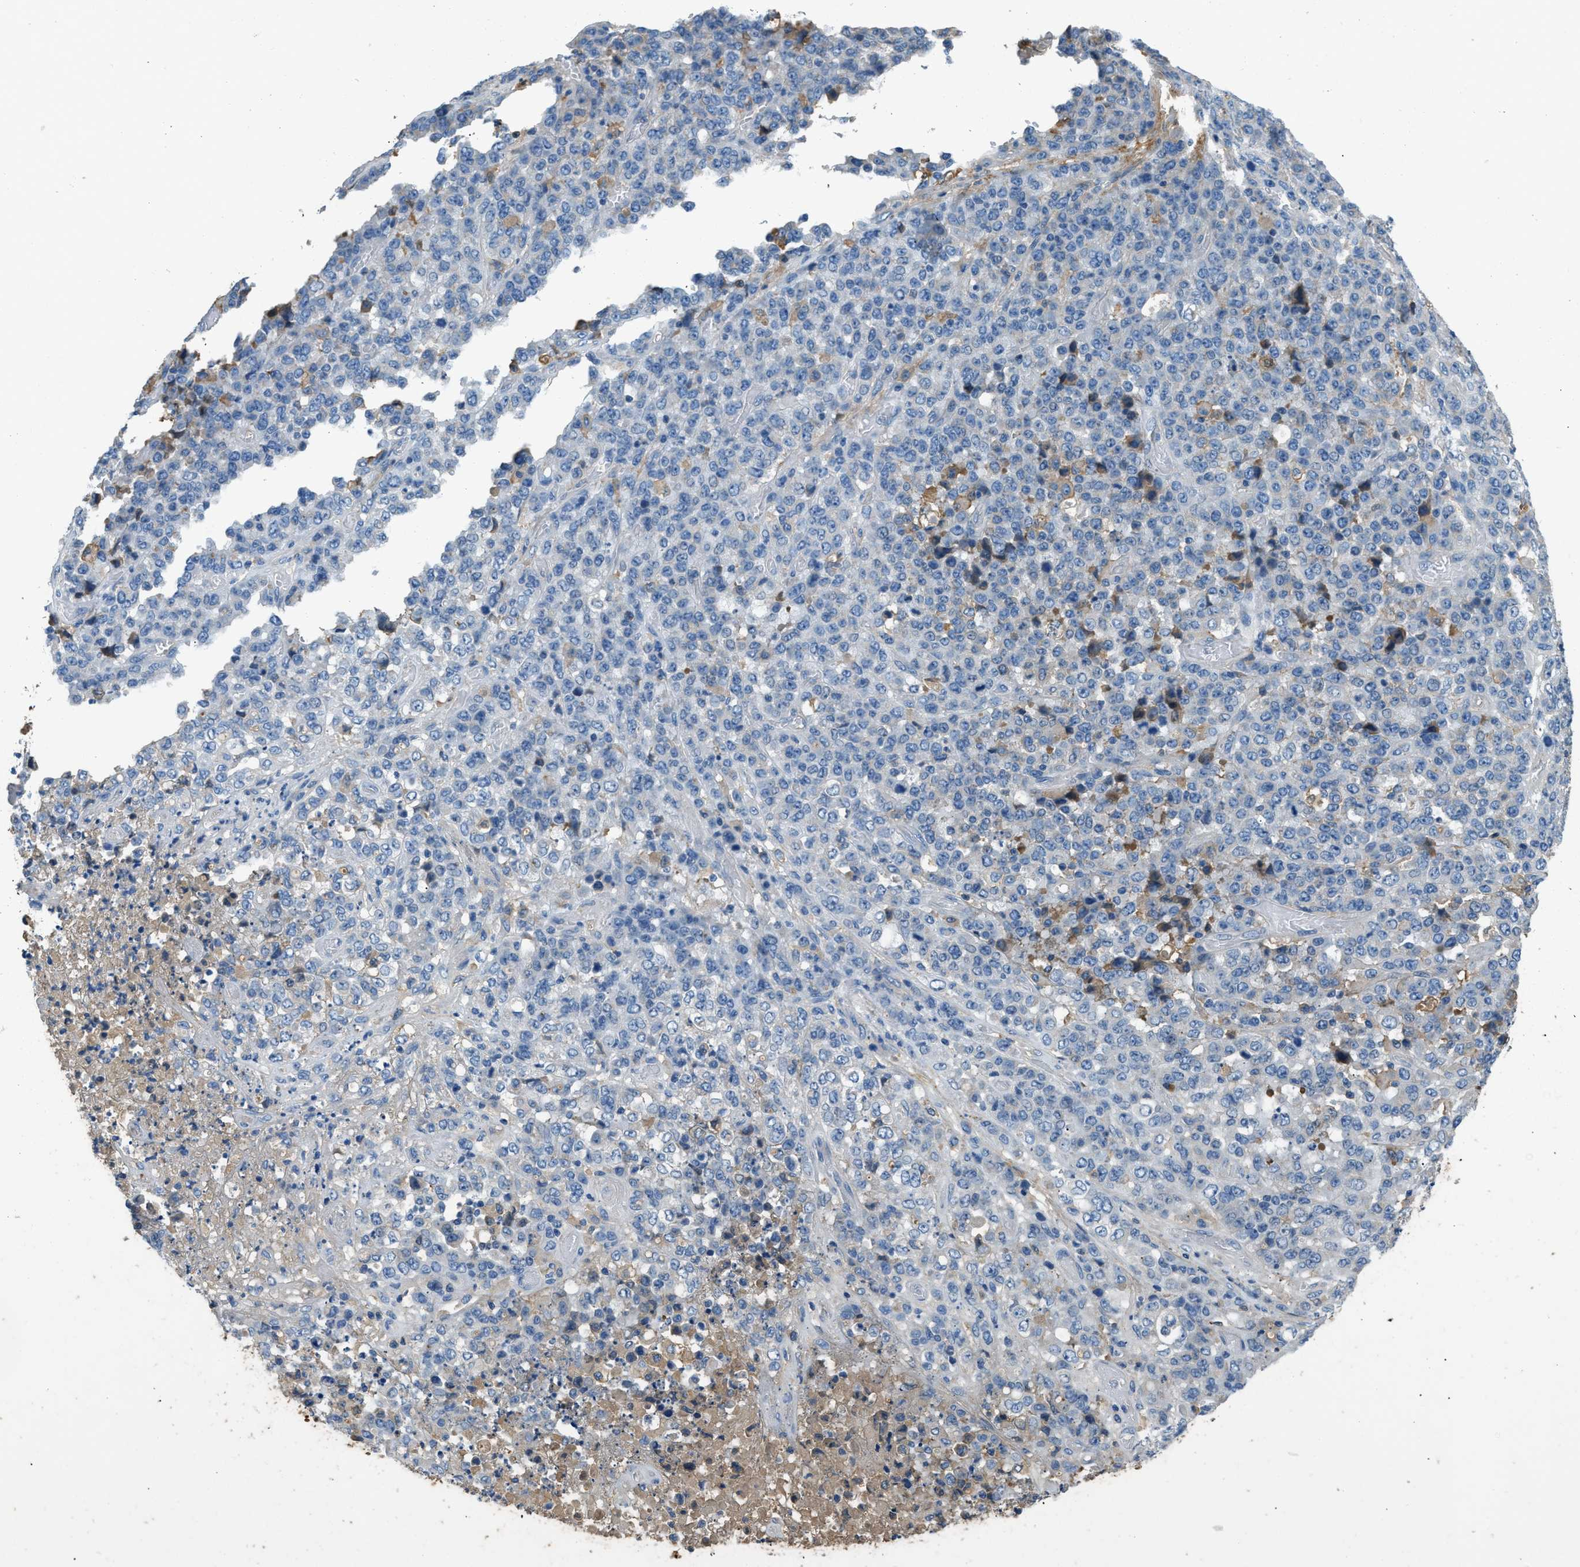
{"staining": {"intensity": "negative", "quantity": "none", "location": "none"}, "tissue": "stomach cancer", "cell_type": "Tumor cells", "image_type": "cancer", "snomed": [{"axis": "morphology", "description": "Adenocarcinoma, NOS"}, {"axis": "topography", "description": "Stomach"}], "caption": "An IHC image of stomach cancer is shown. There is no staining in tumor cells of stomach cancer. Brightfield microscopy of immunohistochemistry stained with DAB (3,3'-diaminobenzidine) (brown) and hematoxylin (blue), captured at high magnification.", "gene": "STC1", "patient": {"sex": "female", "age": 73}}